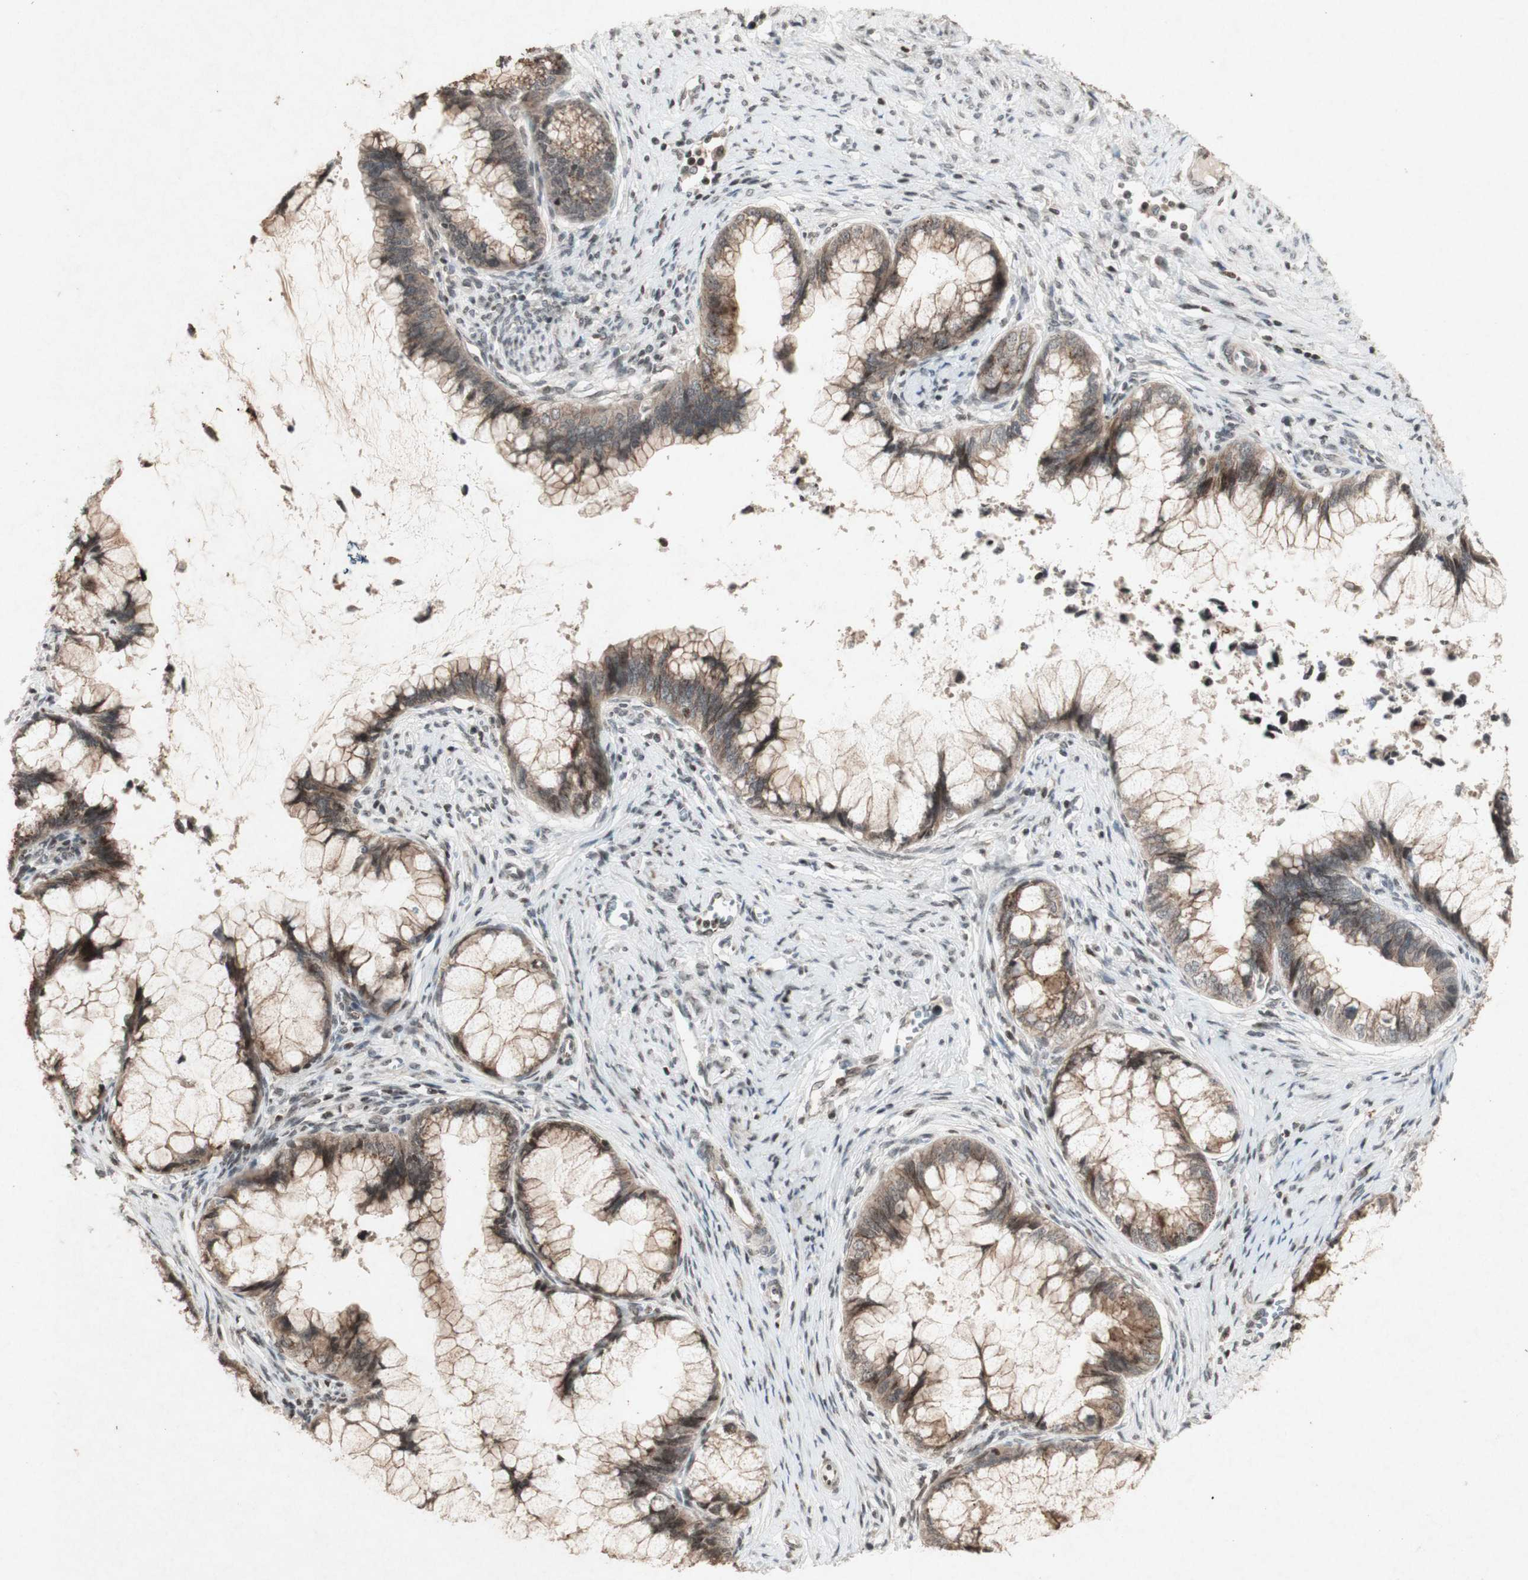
{"staining": {"intensity": "weak", "quantity": ">75%", "location": "cytoplasmic/membranous"}, "tissue": "cervical cancer", "cell_type": "Tumor cells", "image_type": "cancer", "snomed": [{"axis": "morphology", "description": "Adenocarcinoma, NOS"}, {"axis": "topography", "description": "Cervix"}], "caption": "Weak cytoplasmic/membranous protein positivity is identified in about >75% of tumor cells in adenocarcinoma (cervical).", "gene": "PLXNA1", "patient": {"sex": "female", "age": 44}}